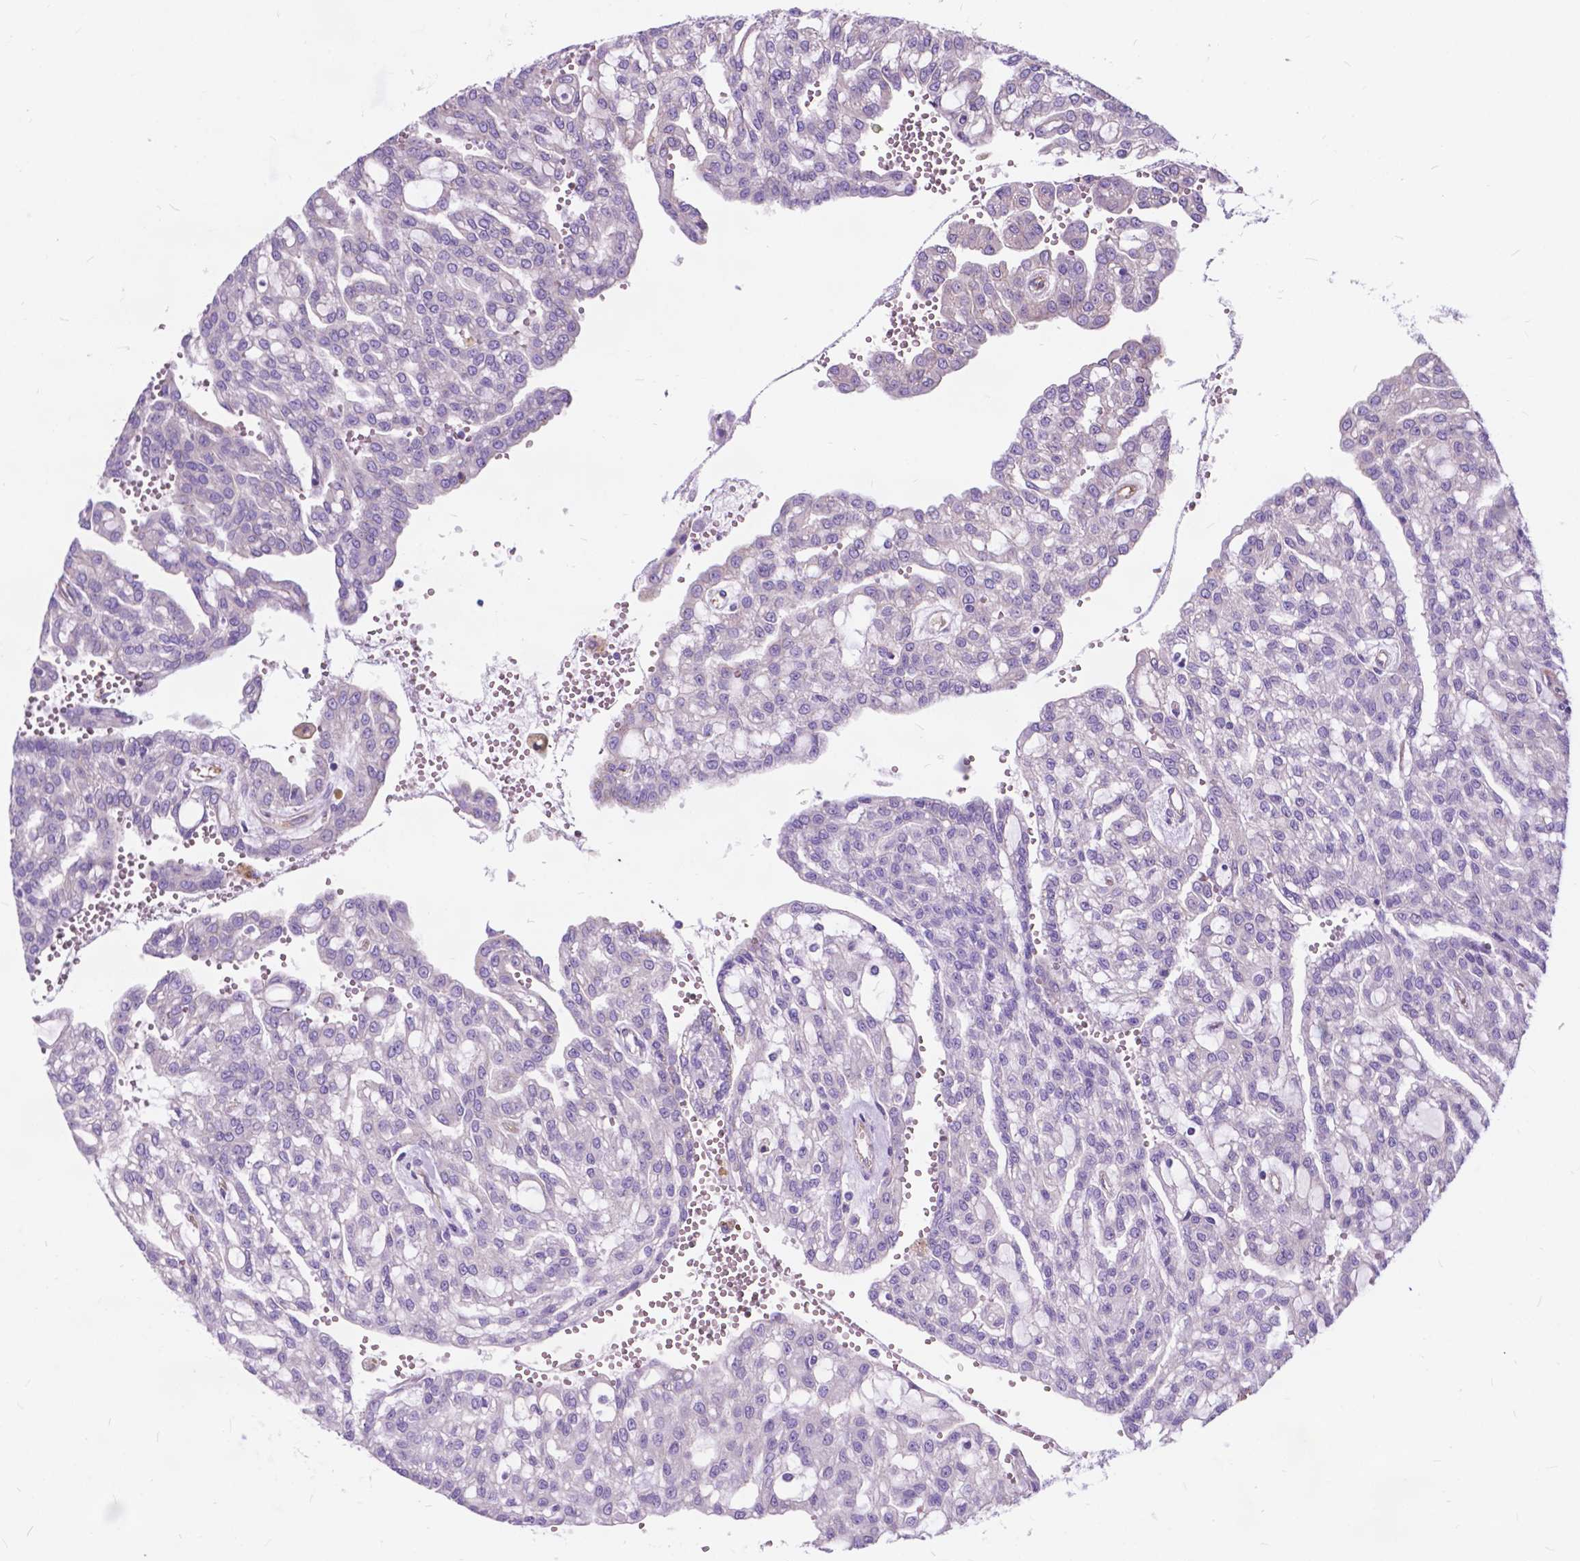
{"staining": {"intensity": "negative", "quantity": "none", "location": "none"}, "tissue": "renal cancer", "cell_type": "Tumor cells", "image_type": "cancer", "snomed": [{"axis": "morphology", "description": "Adenocarcinoma, NOS"}, {"axis": "topography", "description": "Kidney"}], "caption": "Human renal cancer stained for a protein using IHC shows no expression in tumor cells.", "gene": "FLT4", "patient": {"sex": "male", "age": 63}}